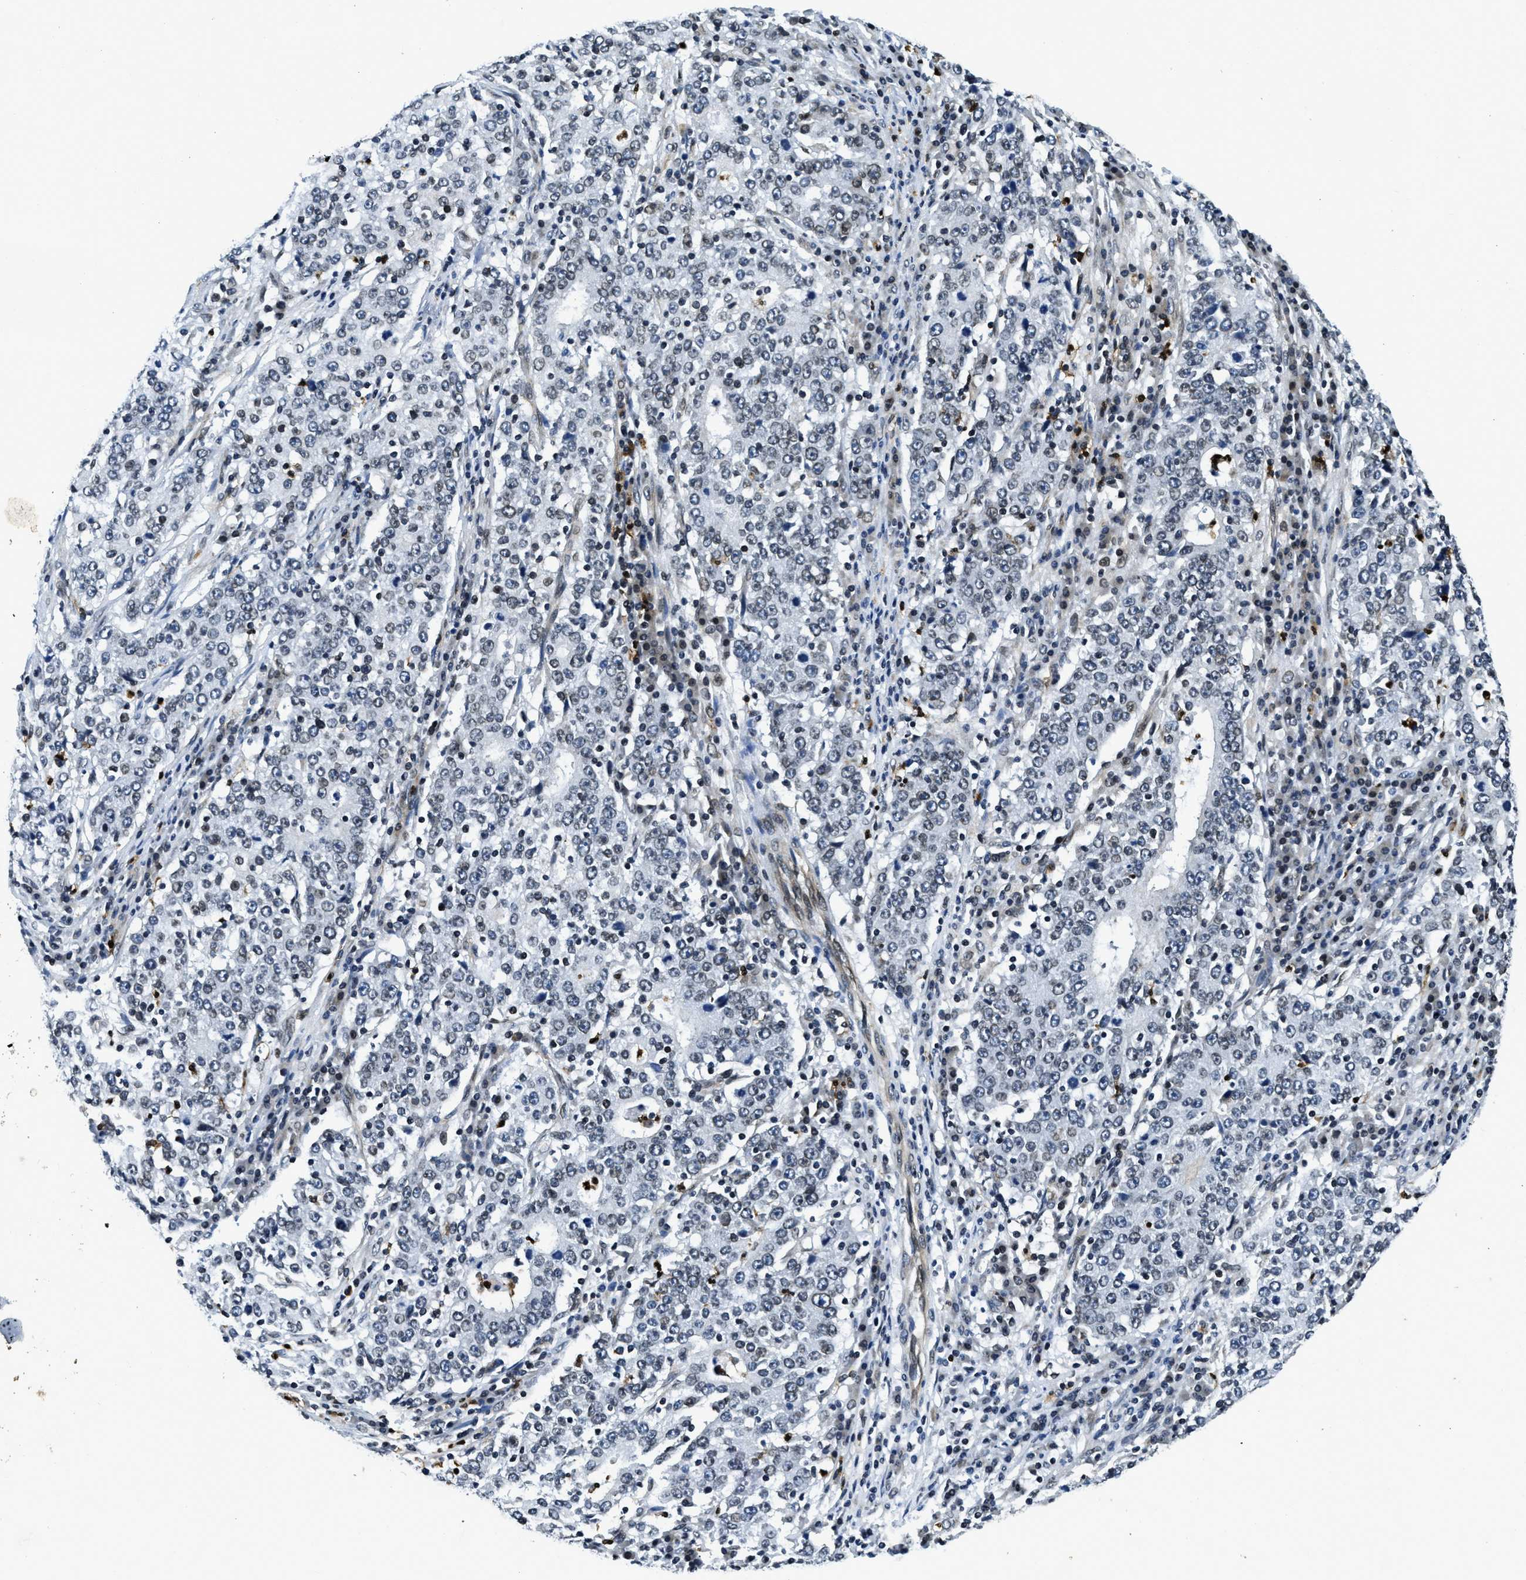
{"staining": {"intensity": "negative", "quantity": "none", "location": "none"}, "tissue": "stomach cancer", "cell_type": "Tumor cells", "image_type": "cancer", "snomed": [{"axis": "morphology", "description": "Adenocarcinoma, NOS"}, {"axis": "topography", "description": "Stomach"}], "caption": "This is an immunohistochemistry photomicrograph of human adenocarcinoma (stomach). There is no positivity in tumor cells.", "gene": "ZC3HC1", "patient": {"sex": "male", "age": 59}}